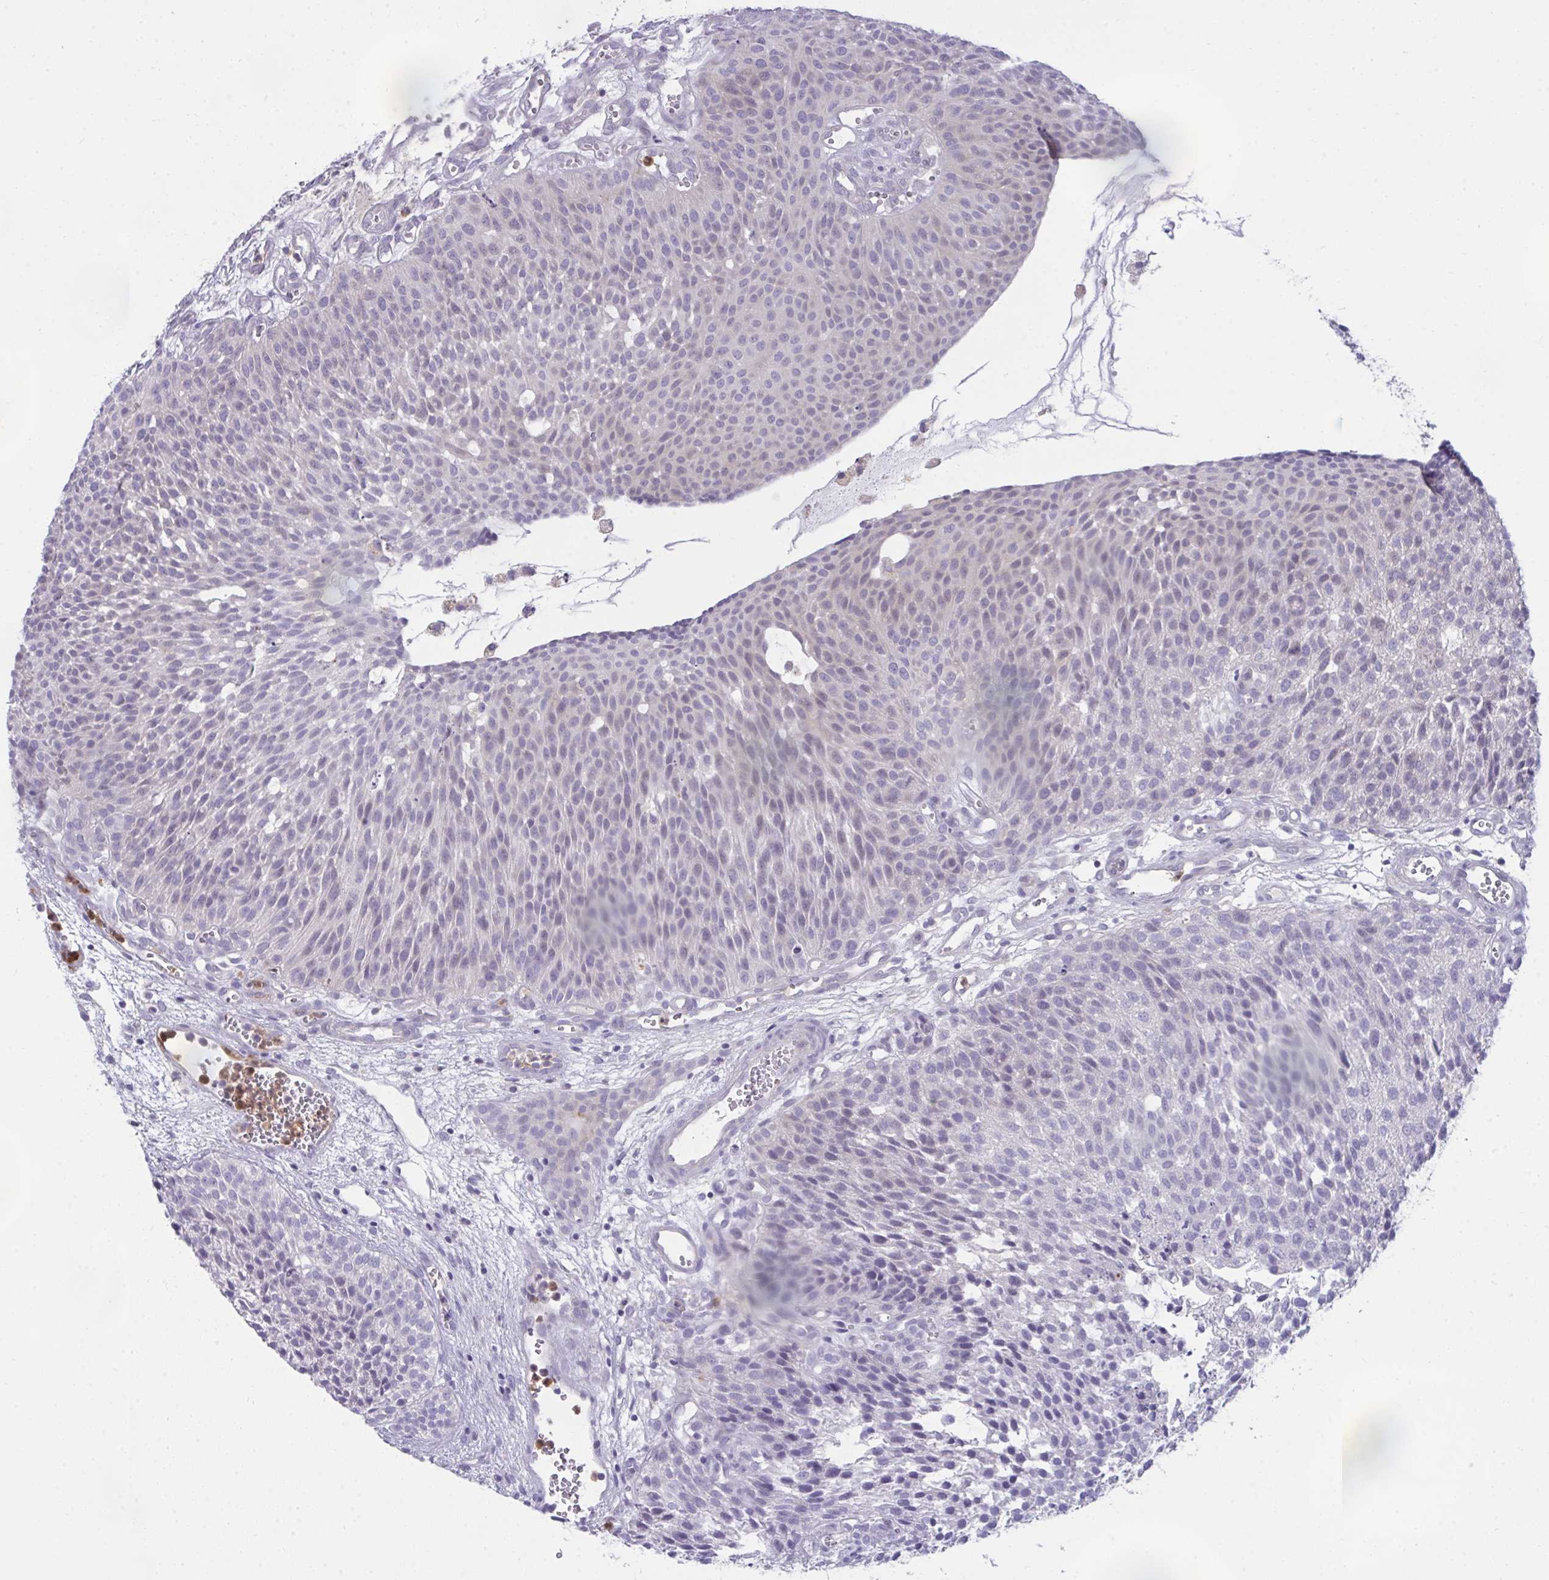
{"staining": {"intensity": "negative", "quantity": "none", "location": "none"}, "tissue": "urothelial cancer", "cell_type": "Tumor cells", "image_type": "cancer", "snomed": [{"axis": "morphology", "description": "Urothelial carcinoma, NOS"}, {"axis": "topography", "description": "Urinary bladder"}], "caption": "Urothelial cancer was stained to show a protein in brown. There is no significant positivity in tumor cells.", "gene": "PIGZ", "patient": {"sex": "male", "age": 84}}